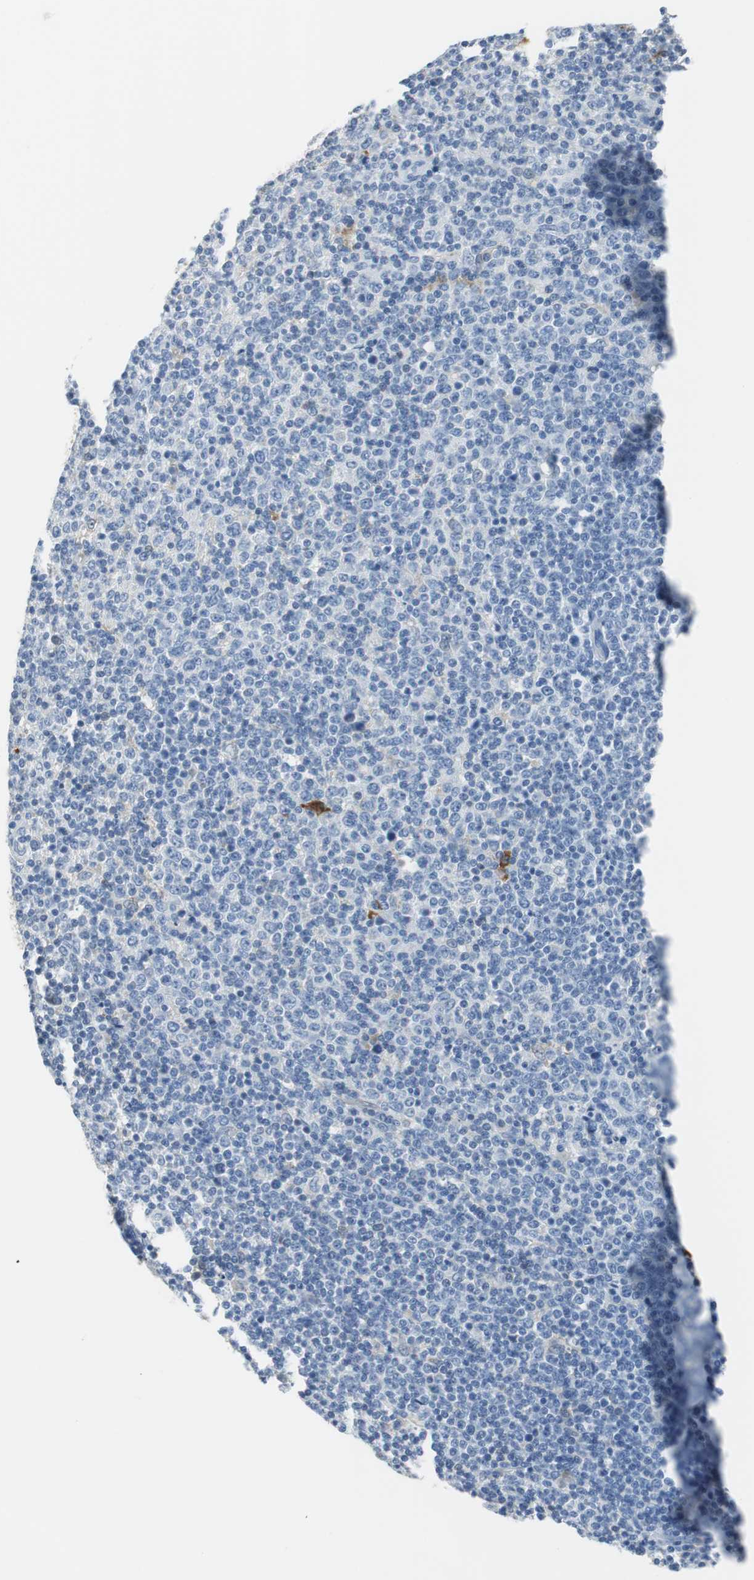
{"staining": {"intensity": "negative", "quantity": "none", "location": "none"}, "tissue": "lymphoma", "cell_type": "Tumor cells", "image_type": "cancer", "snomed": [{"axis": "morphology", "description": "Malignant lymphoma, non-Hodgkin's type, Low grade"}, {"axis": "topography", "description": "Lymph node"}], "caption": "Immunohistochemistry histopathology image of neoplastic tissue: human lymphoma stained with DAB (3,3'-diaminobenzidine) shows no significant protein expression in tumor cells.", "gene": "FBP1", "patient": {"sex": "male", "age": 70}}